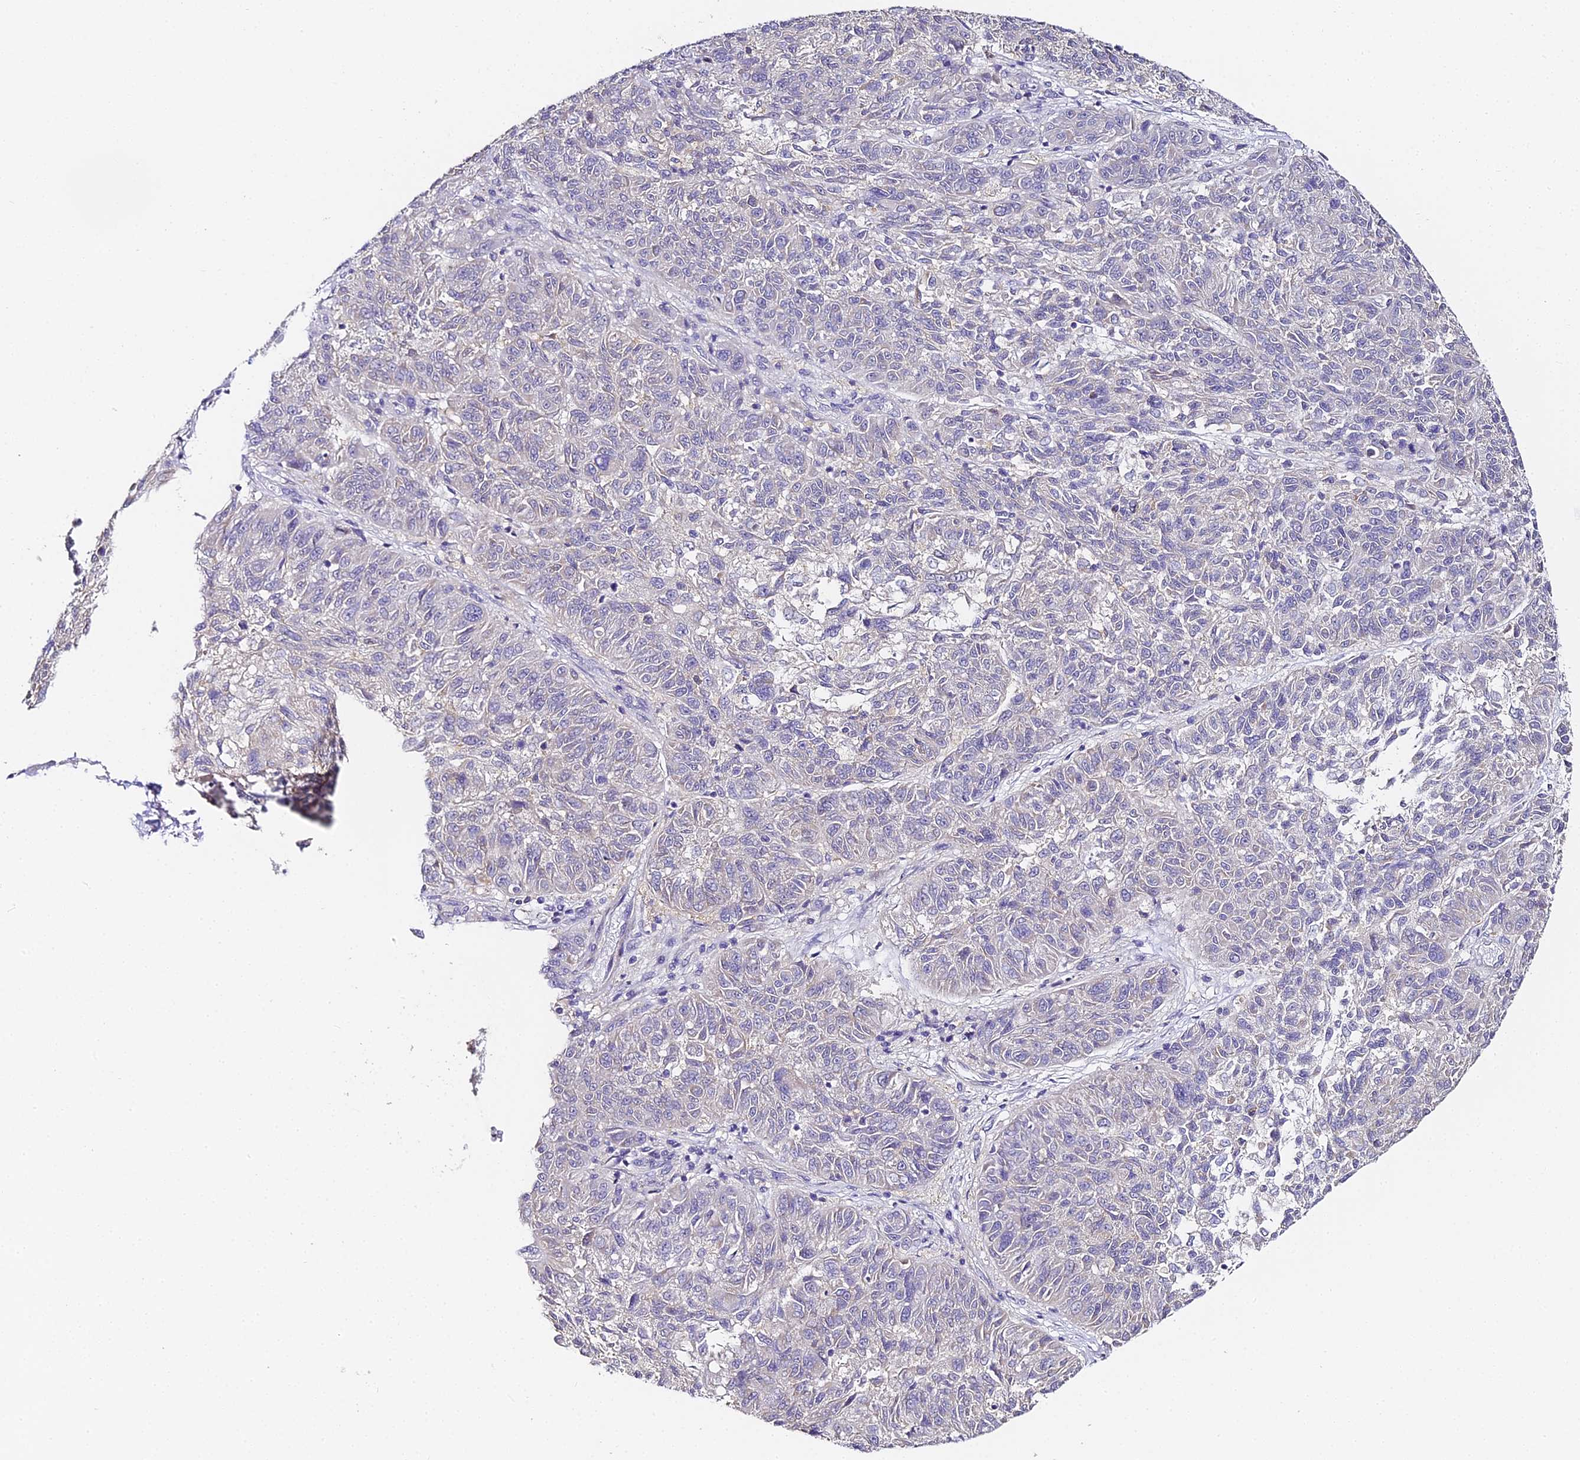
{"staining": {"intensity": "negative", "quantity": "none", "location": "none"}, "tissue": "melanoma", "cell_type": "Tumor cells", "image_type": "cancer", "snomed": [{"axis": "morphology", "description": "Malignant melanoma, NOS"}, {"axis": "topography", "description": "Skin"}], "caption": "Protein analysis of melanoma displays no significant staining in tumor cells.", "gene": "ABHD14A-ACY1", "patient": {"sex": "male", "age": 53}}